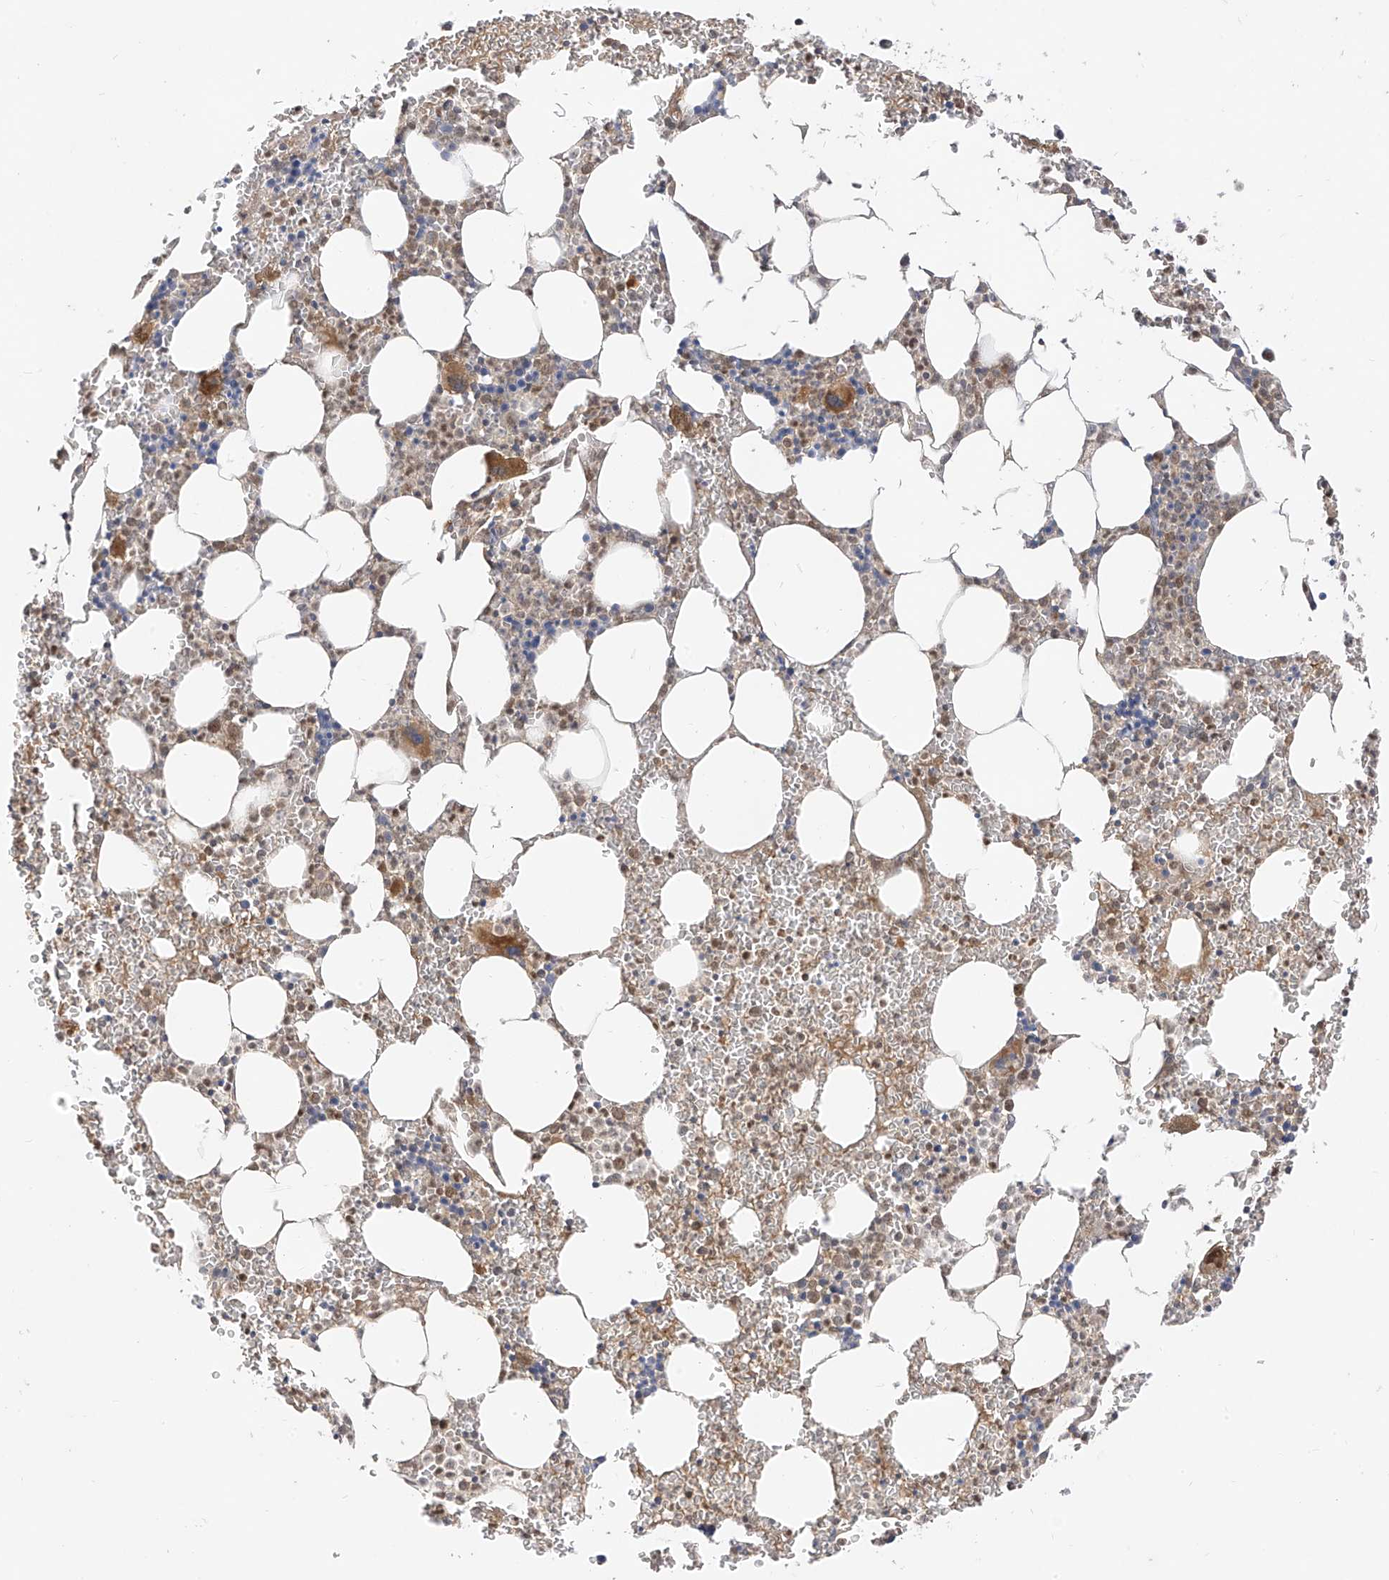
{"staining": {"intensity": "strong", "quantity": "<25%", "location": "cytoplasmic/membranous,nuclear"}, "tissue": "bone marrow", "cell_type": "Hematopoietic cells", "image_type": "normal", "snomed": [{"axis": "morphology", "description": "Normal tissue, NOS"}, {"axis": "topography", "description": "Bone marrow"}], "caption": "Human bone marrow stained for a protein (brown) exhibits strong cytoplasmic/membranous,nuclear positive expression in about <25% of hematopoietic cells.", "gene": "MRTFA", "patient": {"sex": "female", "age": 78}}